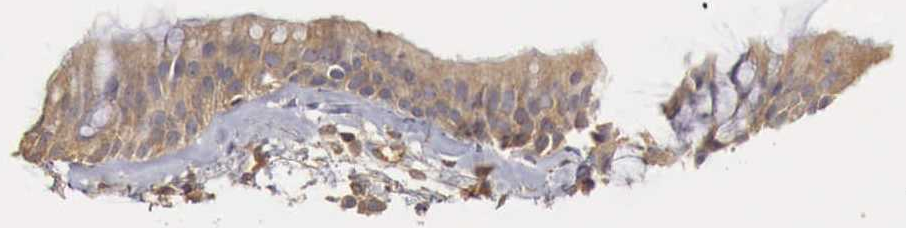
{"staining": {"intensity": "moderate", "quantity": ">75%", "location": "cytoplasmic/membranous"}, "tissue": "bronchus", "cell_type": "Respiratory epithelial cells", "image_type": "normal", "snomed": [{"axis": "morphology", "description": "Normal tissue, NOS"}, {"axis": "topography", "description": "Bronchus"}, {"axis": "topography", "description": "Lung"}], "caption": "The histopathology image displays staining of unremarkable bronchus, revealing moderate cytoplasmic/membranous protein staining (brown color) within respiratory epithelial cells.", "gene": "ARMCX4", "patient": {"sex": "female", "age": 57}}